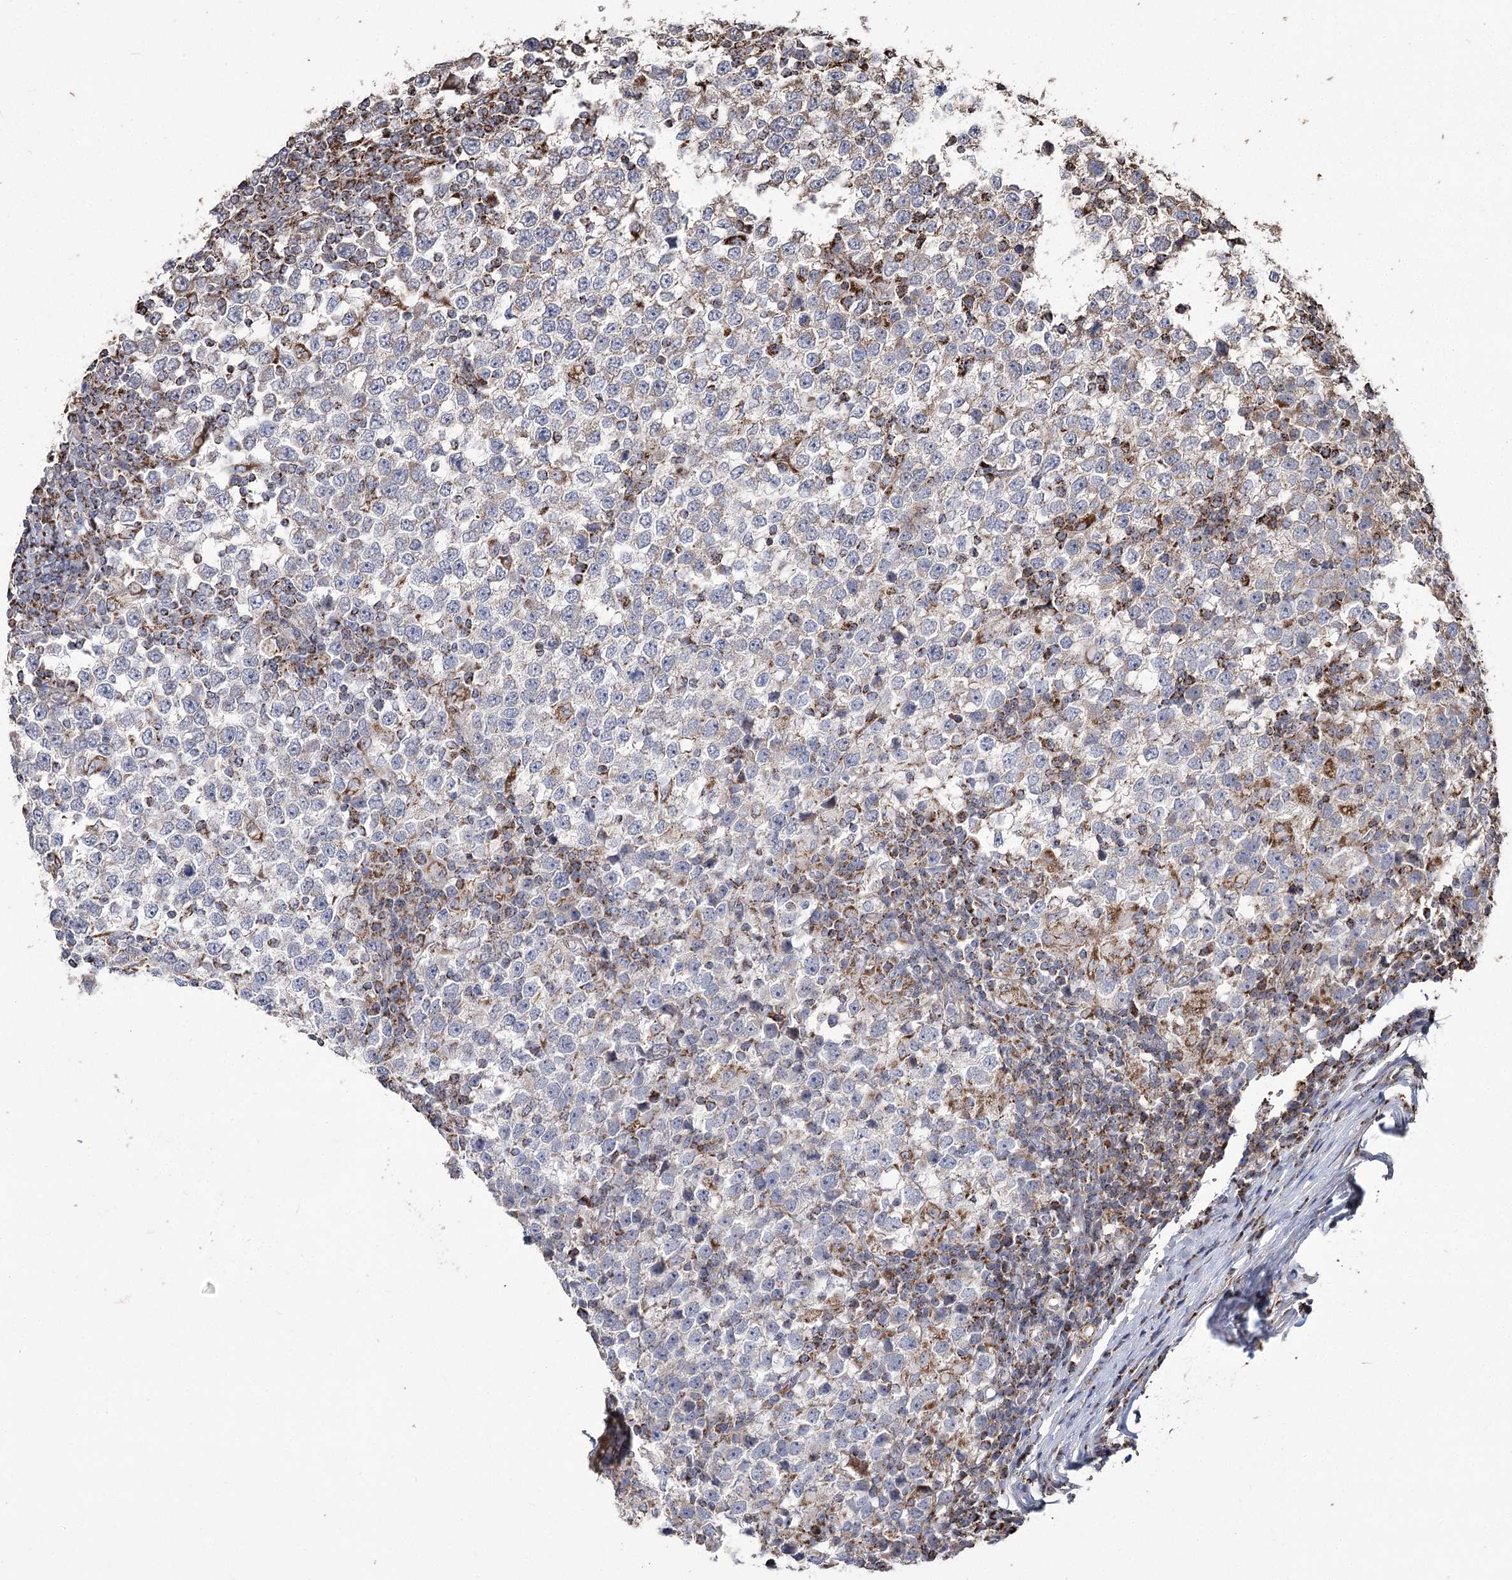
{"staining": {"intensity": "weak", "quantity": "25%-75%", "location": "cytoplasmic/membranous"}, "tissue": "testis cancer", "cell_type": "Tumor cells", "image_type": "cancer", "snomed": [{"axis": "morphology", "description": "Seminoma, NOS"}, {"axis": "topography", "description": "Testis"}], "caption": "A histopathology image of testis cancer stained for a protein demonstrates weak cytoplasmic/membranous brown staining in tumor cells. The protein is shown in brown color, while the nuclei are stained blue.", "gene": "RANBP3L", "patient": {"sex": "male", "age": 65}}